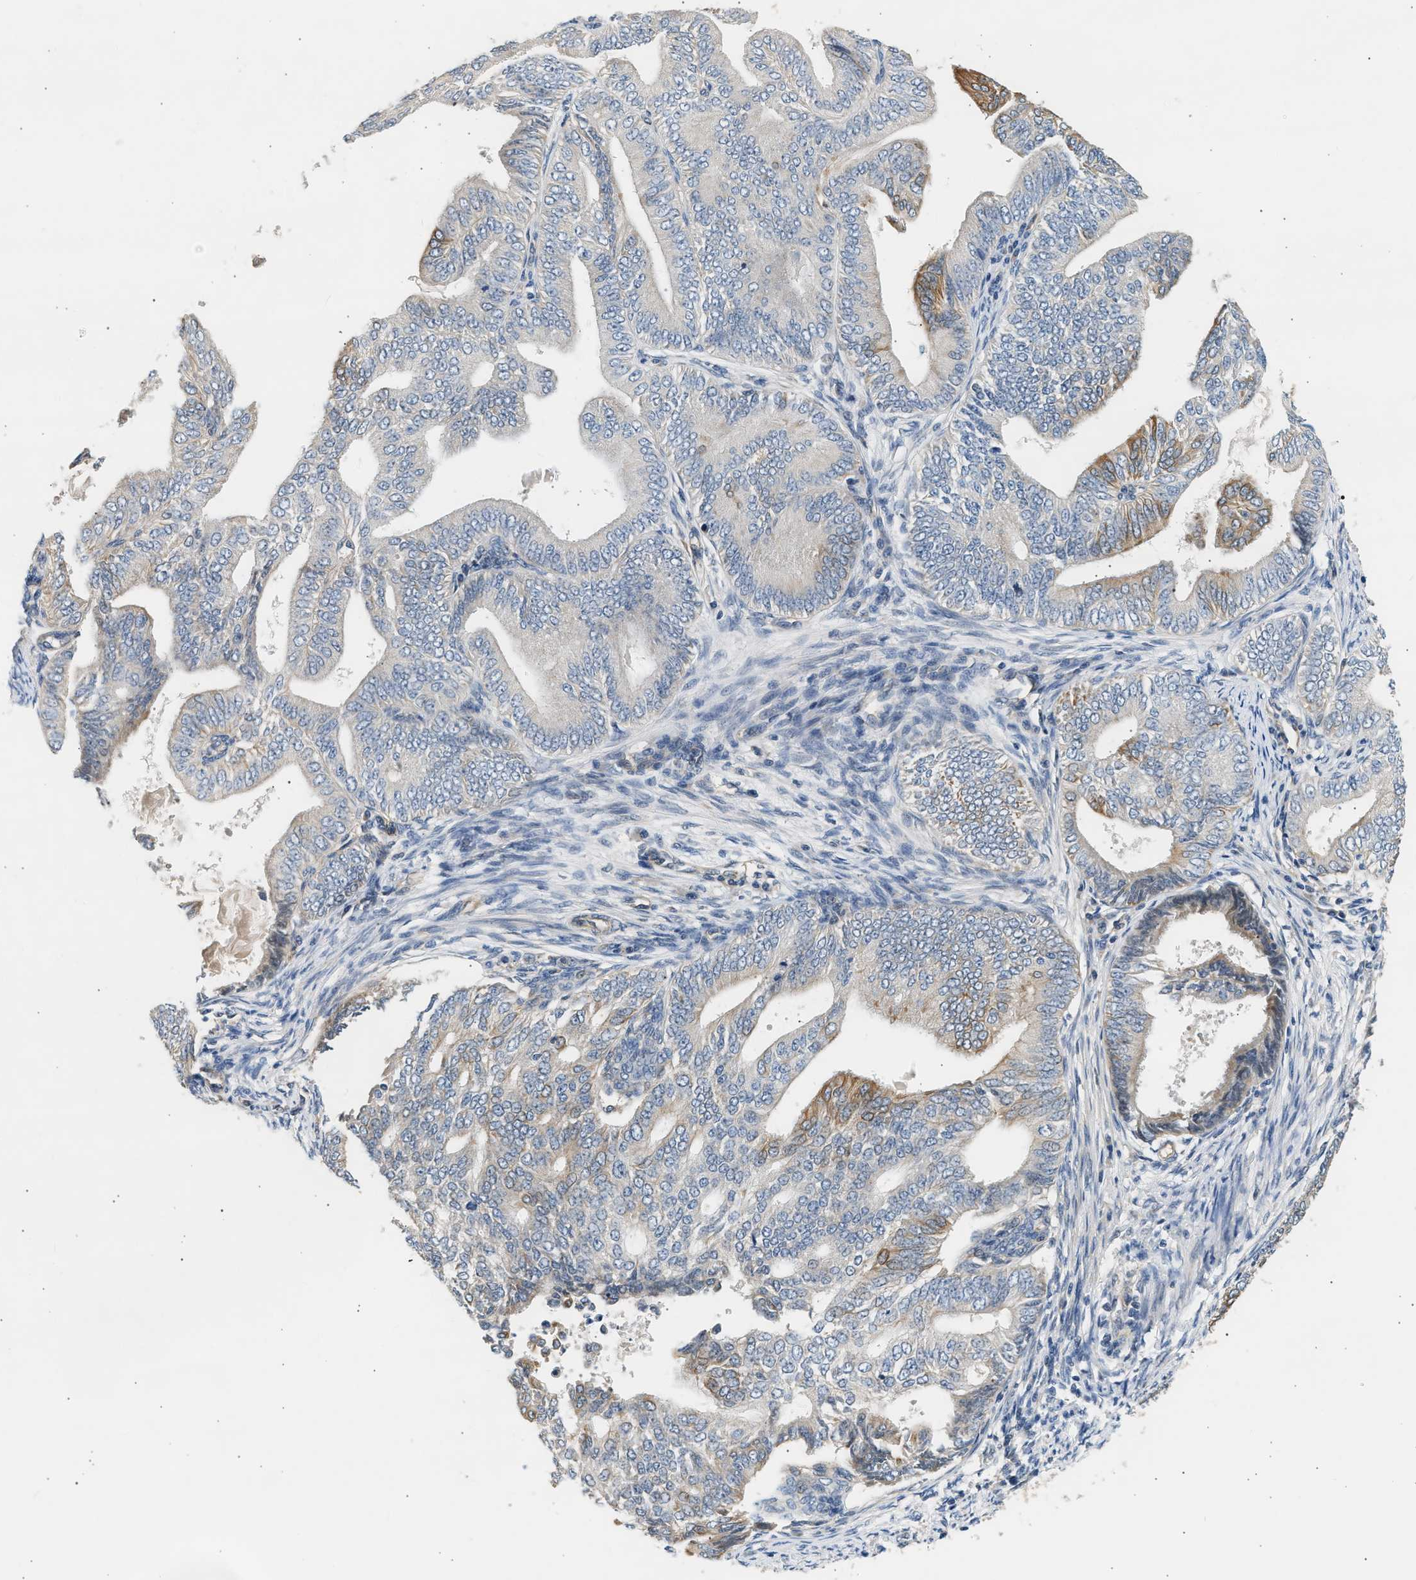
{"staining": {"intensity": "moderate", "quantity": "<25%", "location": "cytoplasmic/membranous"}, "tissue": "endometrial cancer", "cell_type": "Tumor cells", "image_type": "cancer", "snomed": [{"axis": "morphology", "description": "Adenocarcinoma, NOS"}, {"axis": "topography", "description": "Endometrium"}], "caption": "Adenocarcinoma (endometrial) stained for a protein reveals moderate cytoplasmic/membranous positivity in tumor cells.", "gene": "WDR31", "patient": {"sex": "female", "age": 58}}